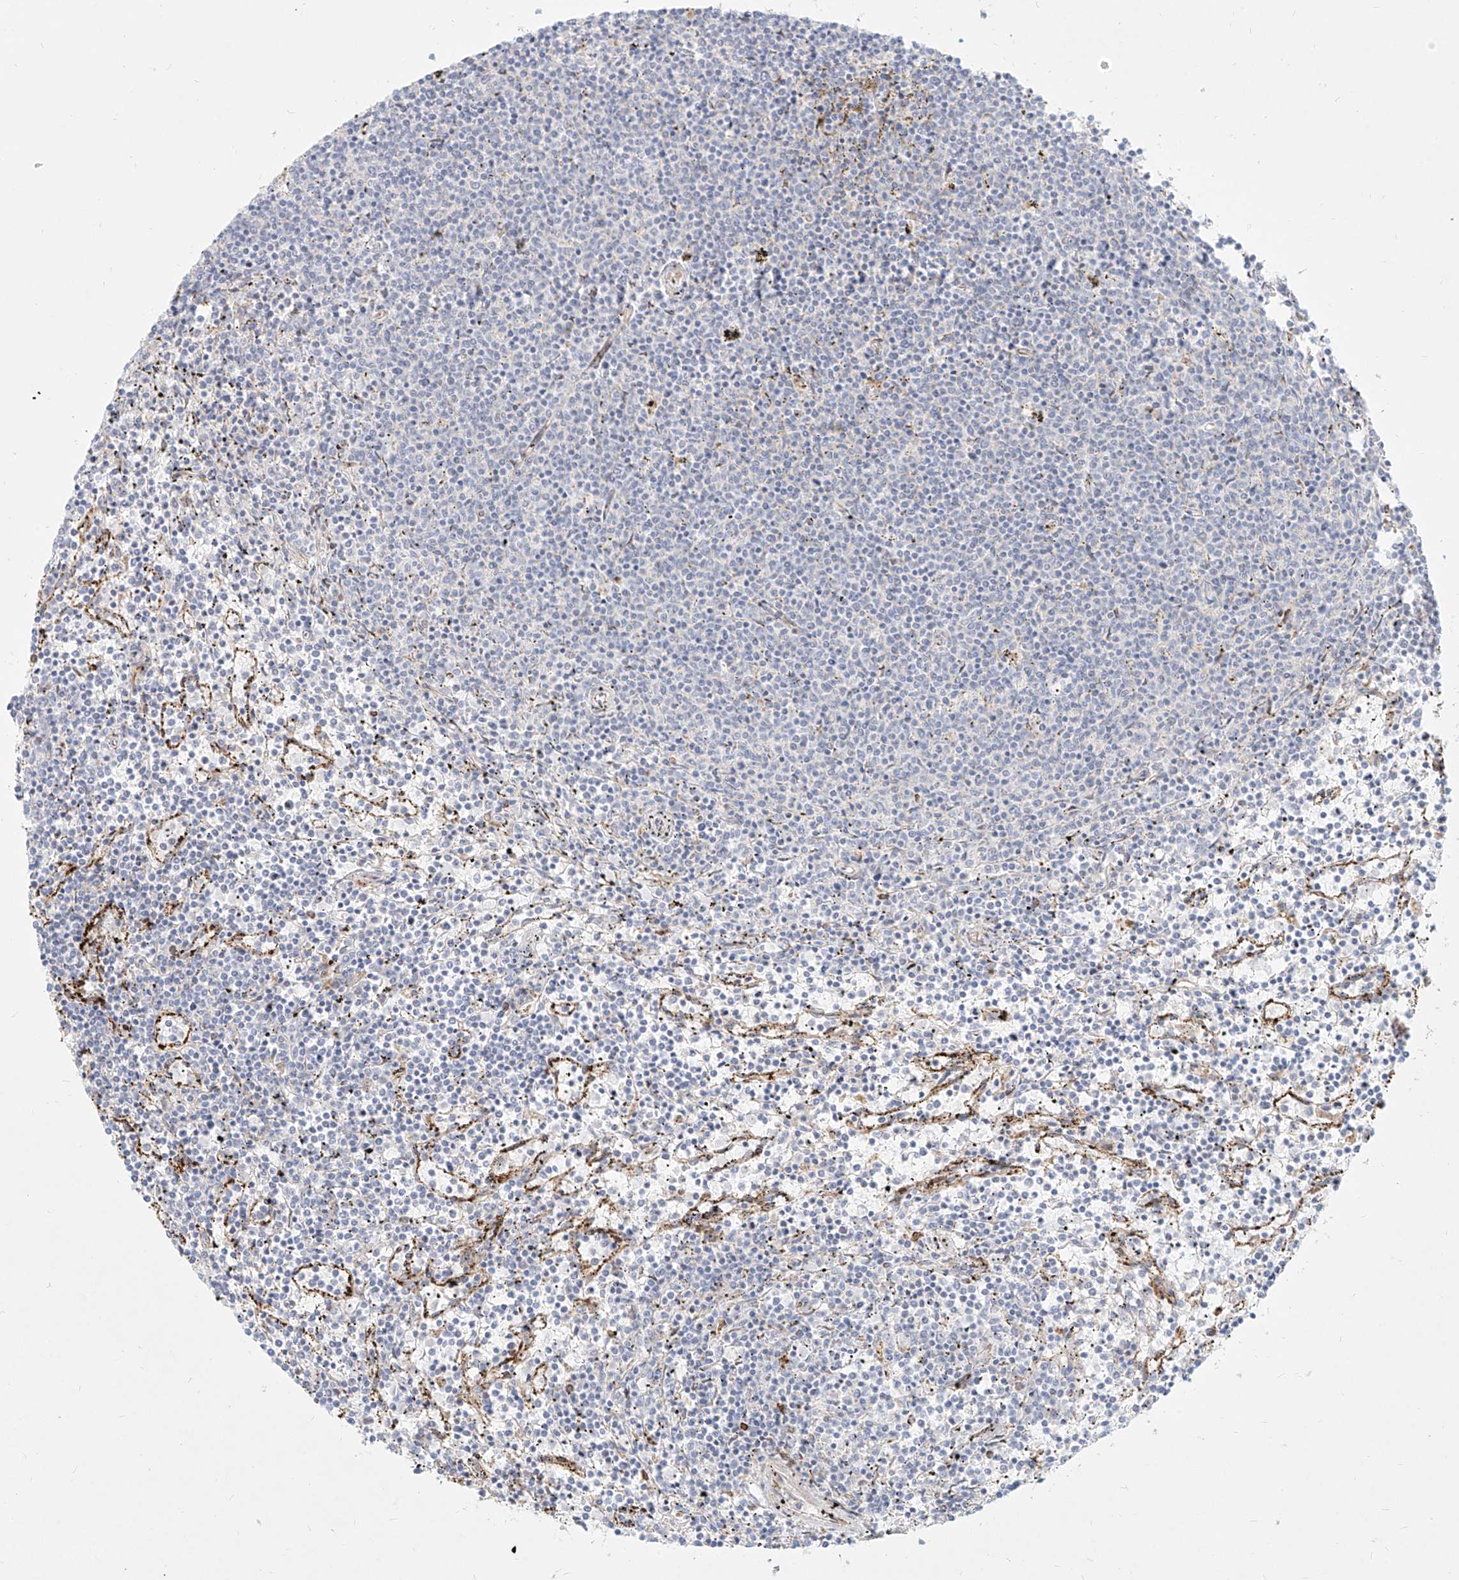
{"staining": {"intensity": "negative", "quantity": "none", "location": "none"}, "tissue": "lymphoma", "cell_type": "Tumor cells", "image_type": "cancer", "snomed": [{"axis": "morphology", "description": "Malignant lymphoma, non-Hodgkin's type, Low grade"}, {"axis": "topography", "description": "Spleen"}], "caption": "The photomicrograph shows no staining of tumor cells in low-grade malignant lymphoma, non-Hodgkin's type.", "gene": "MTX2", "patient": {"sex": "female", "age": 50}}